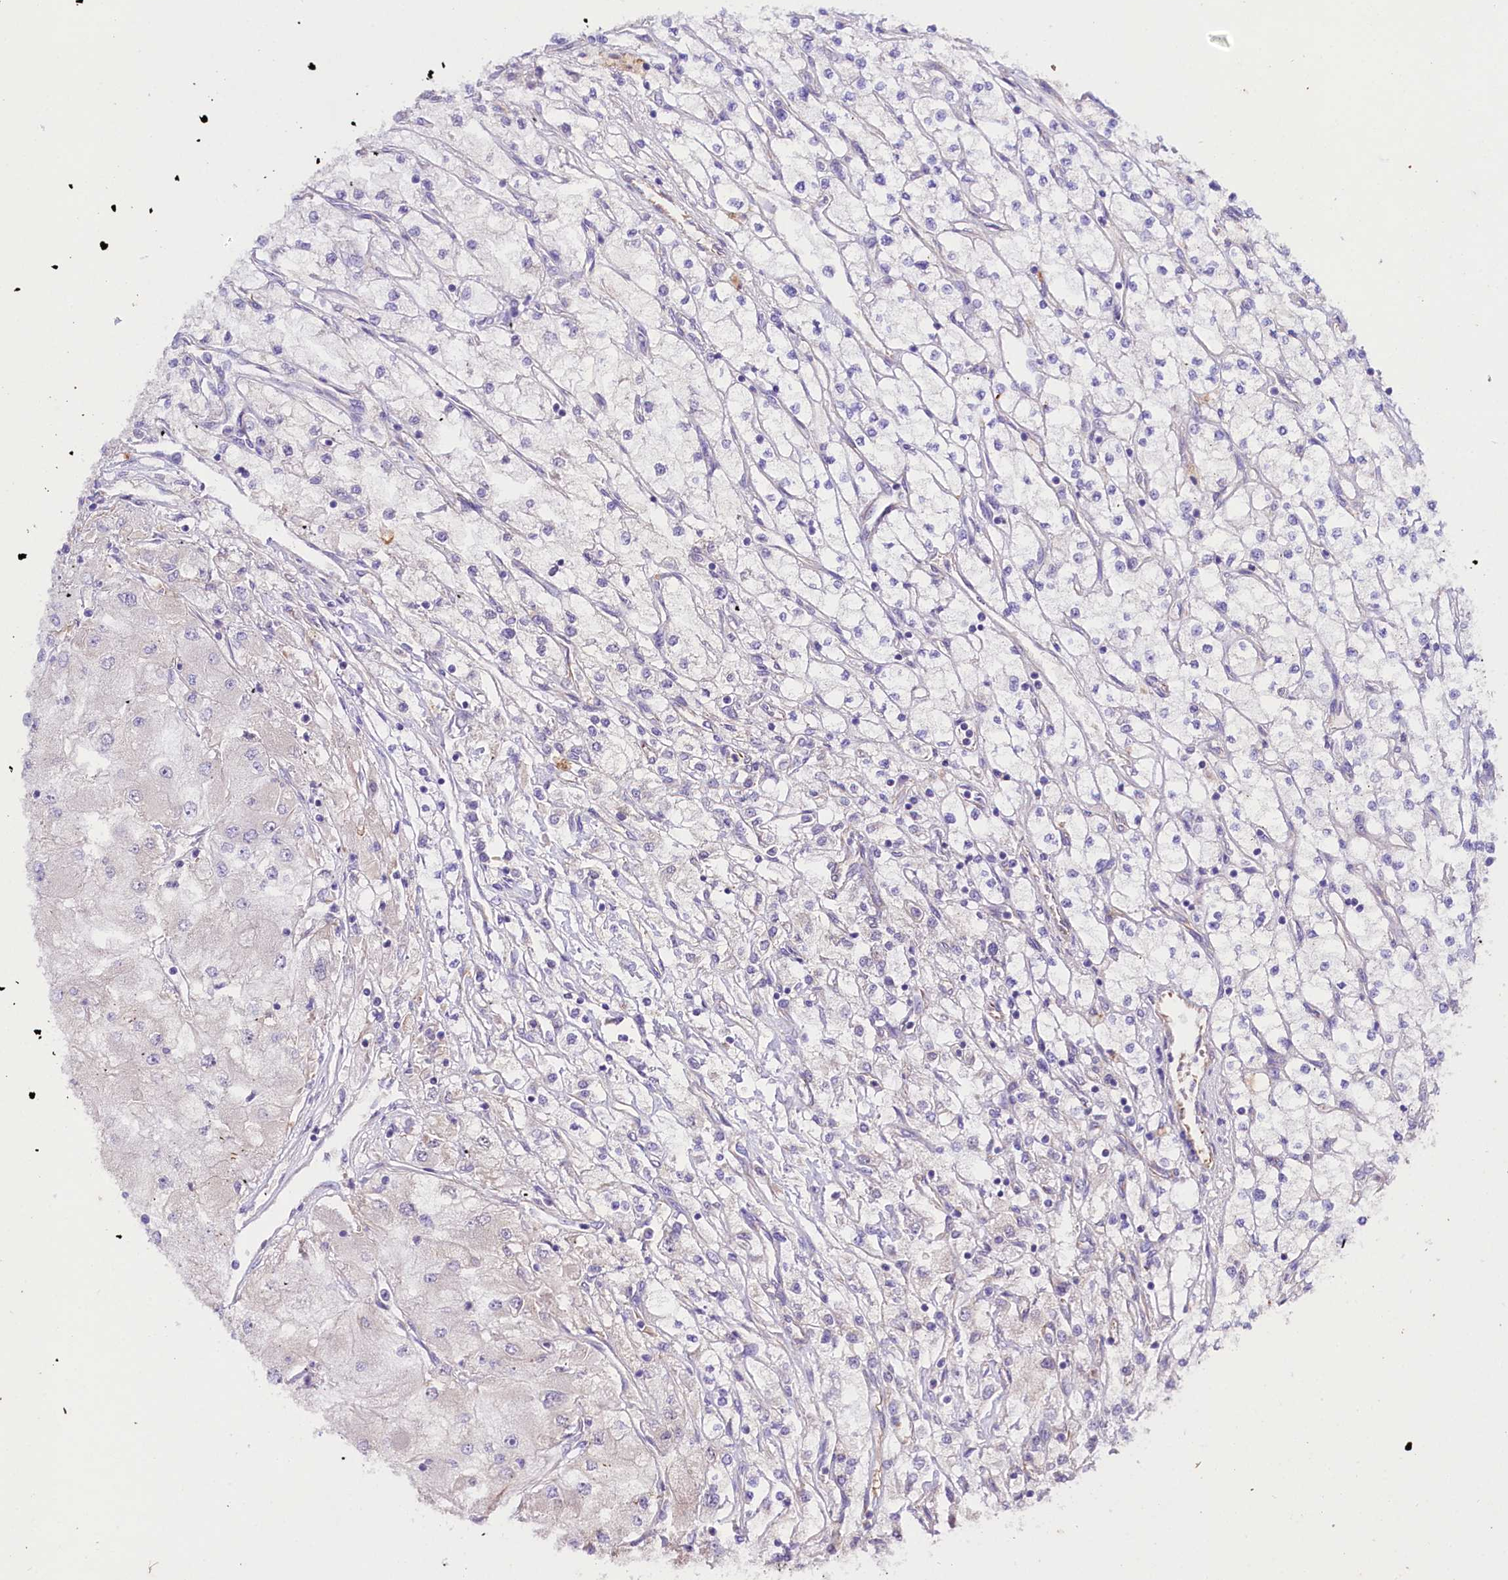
{"staining": {"intensity": "negative", "quantity": "none", "location": "none"}, "tissue": "renal cancer", "cell_type": "Tumor cells", "image_type": "cancer", "snomed": [{"axis": "morphology", "description": "Adenocarcinoma, NOS"}, {"axis": "topography", "description": "Kidney"}], "caption": "A photomicrograph of renal cancer stained for a protein demonstrates no brown staining in tumor cells.", "gene": "SLC7A1", "patient": {"sex": "male", "age": 80}}